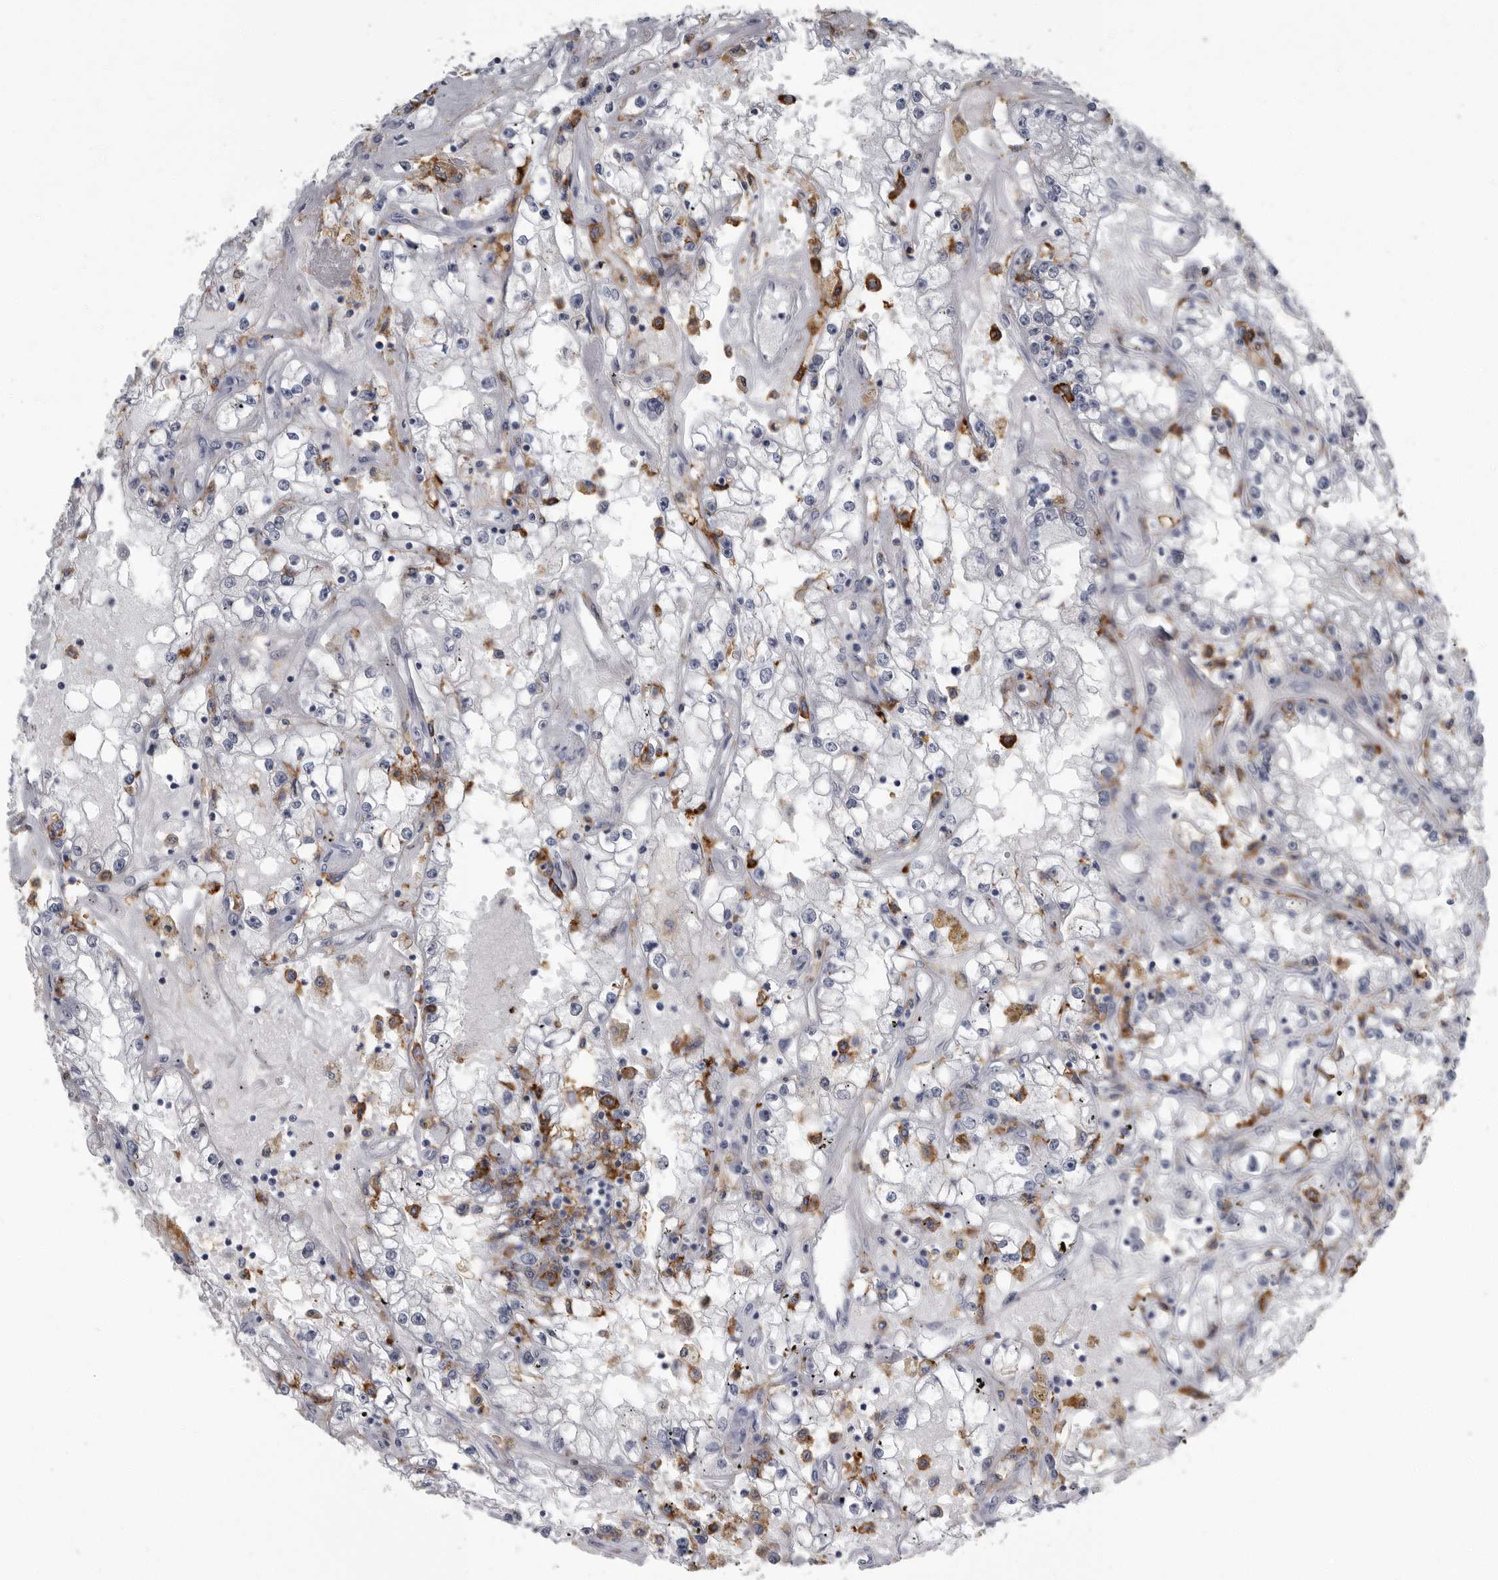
{"staining": {"intensity": "negative", "quantity": "none", "location": "none"}, "tissue": "renal cancer", "cell_type": "Tumor cells", "image_type": "cancer", "snomed": [{"axis": "morphology", "description": "Adenocarcinoma, NOS"}, {"axis": "topography", "description": "Kidney"}], "caption": "Human adenocarcinoma (renal) stained for a protein using immunohistochemistry (IHC) demonstrates no staining in tumor cells.", "gene": "FCER1G", "patient": {"sex": "male", "age": 56}}